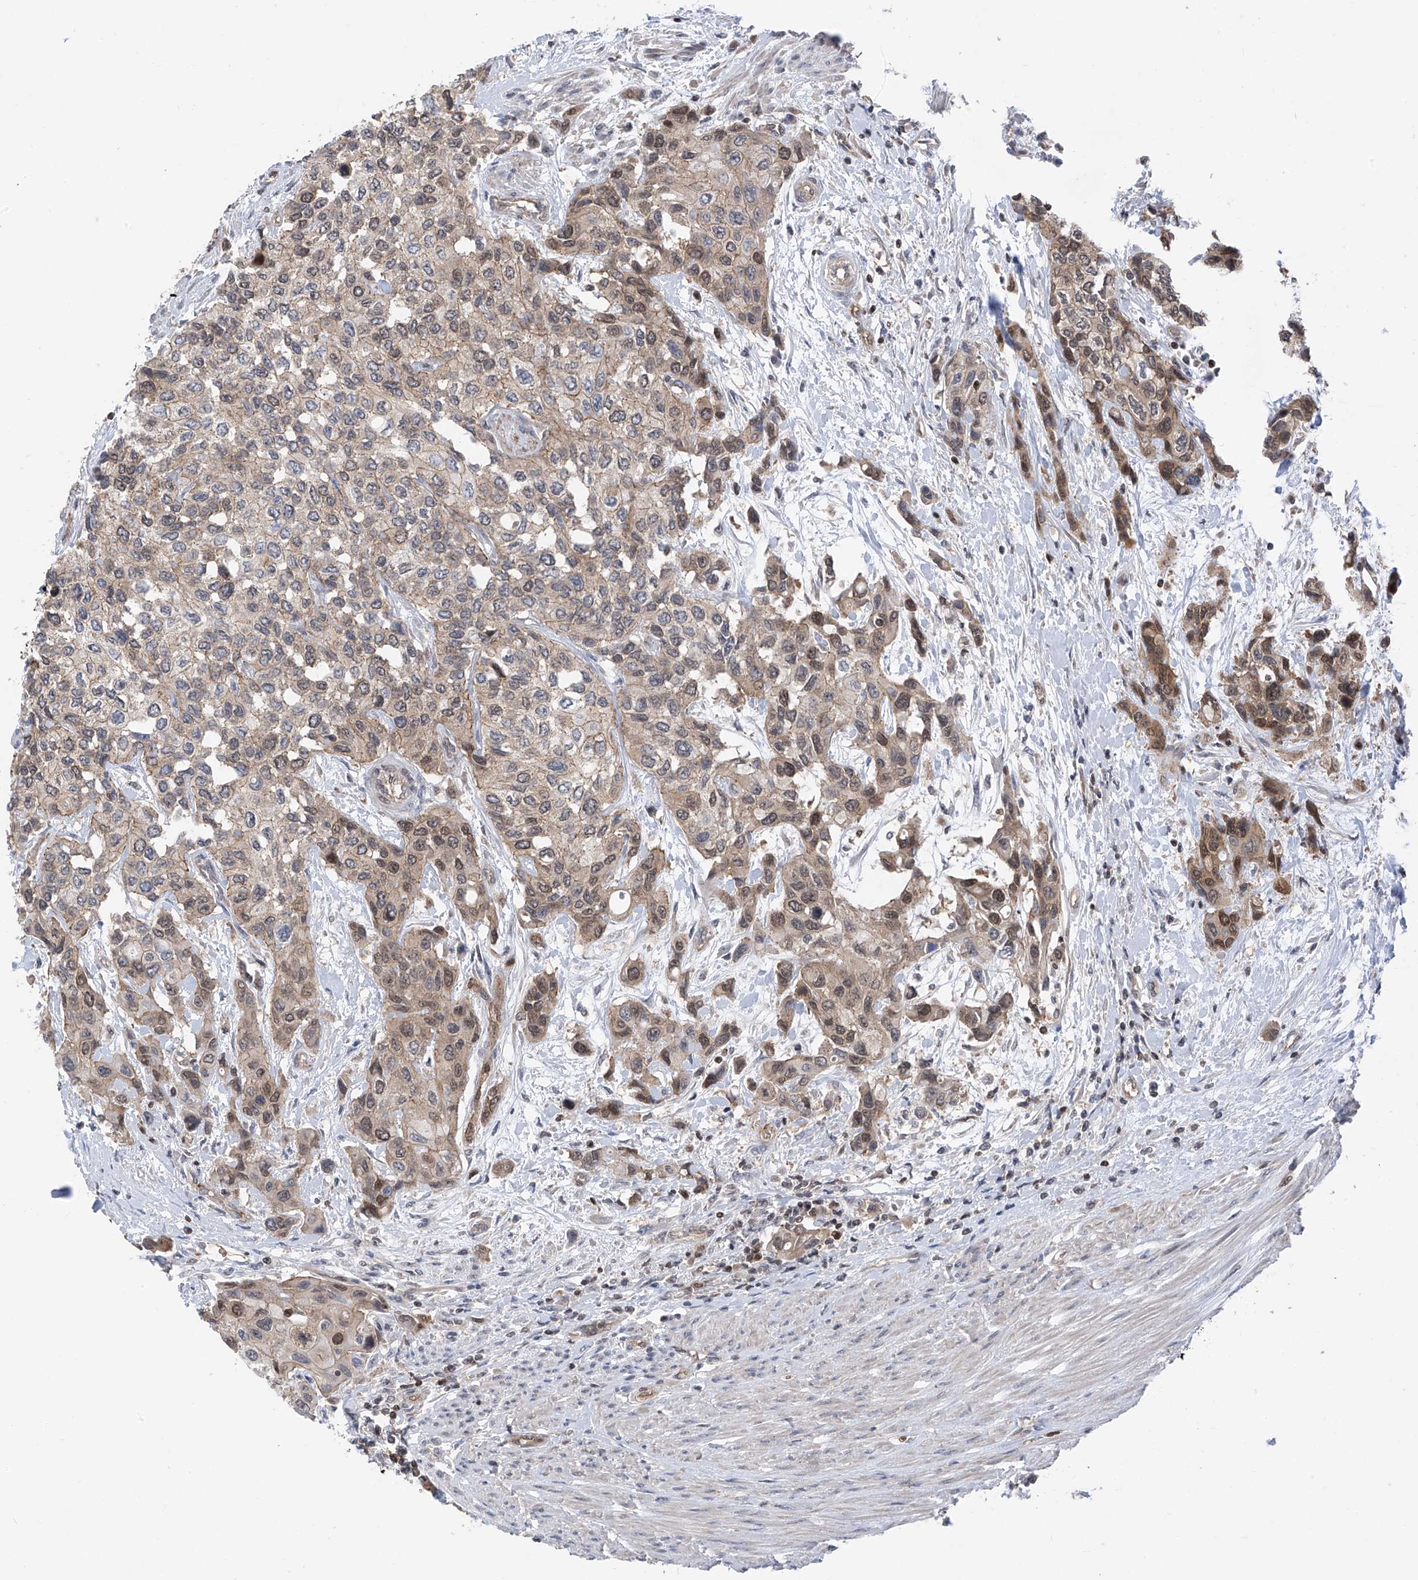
{"staining": {"intensity": "weak", "quantity": "25%-75%", "location": "cytoplasmic/membranous,nuclear"}, "tissue": "urothelial cancer", "cell_type": "Tumor cells", "image_type": "cancer", "snomed": [{"axis": "morphology", "description": "Normal tissue, NOS"}, {"axis": "morphology", "description": "Urothelial carcinoma, High grade"}, {"axis": "topography", "description": "Vascular tissue"}, {"axis": "topography", "description": "Urinary bladder"}], "caption": "Protein expression analysis of urothelial carcinoma (high-grade) reveals weak cytoplasmic/membranous and nuclear expression in about 25%-75% of tumor cells. Using DAB (3,3'-diaminobenzidine) (brown) and hematoxylin (blue) stains, captured at high magnification using brightfield microscopy.", "gene": "DNAJC9", "patient": {"sex": "female", "age": 56}}